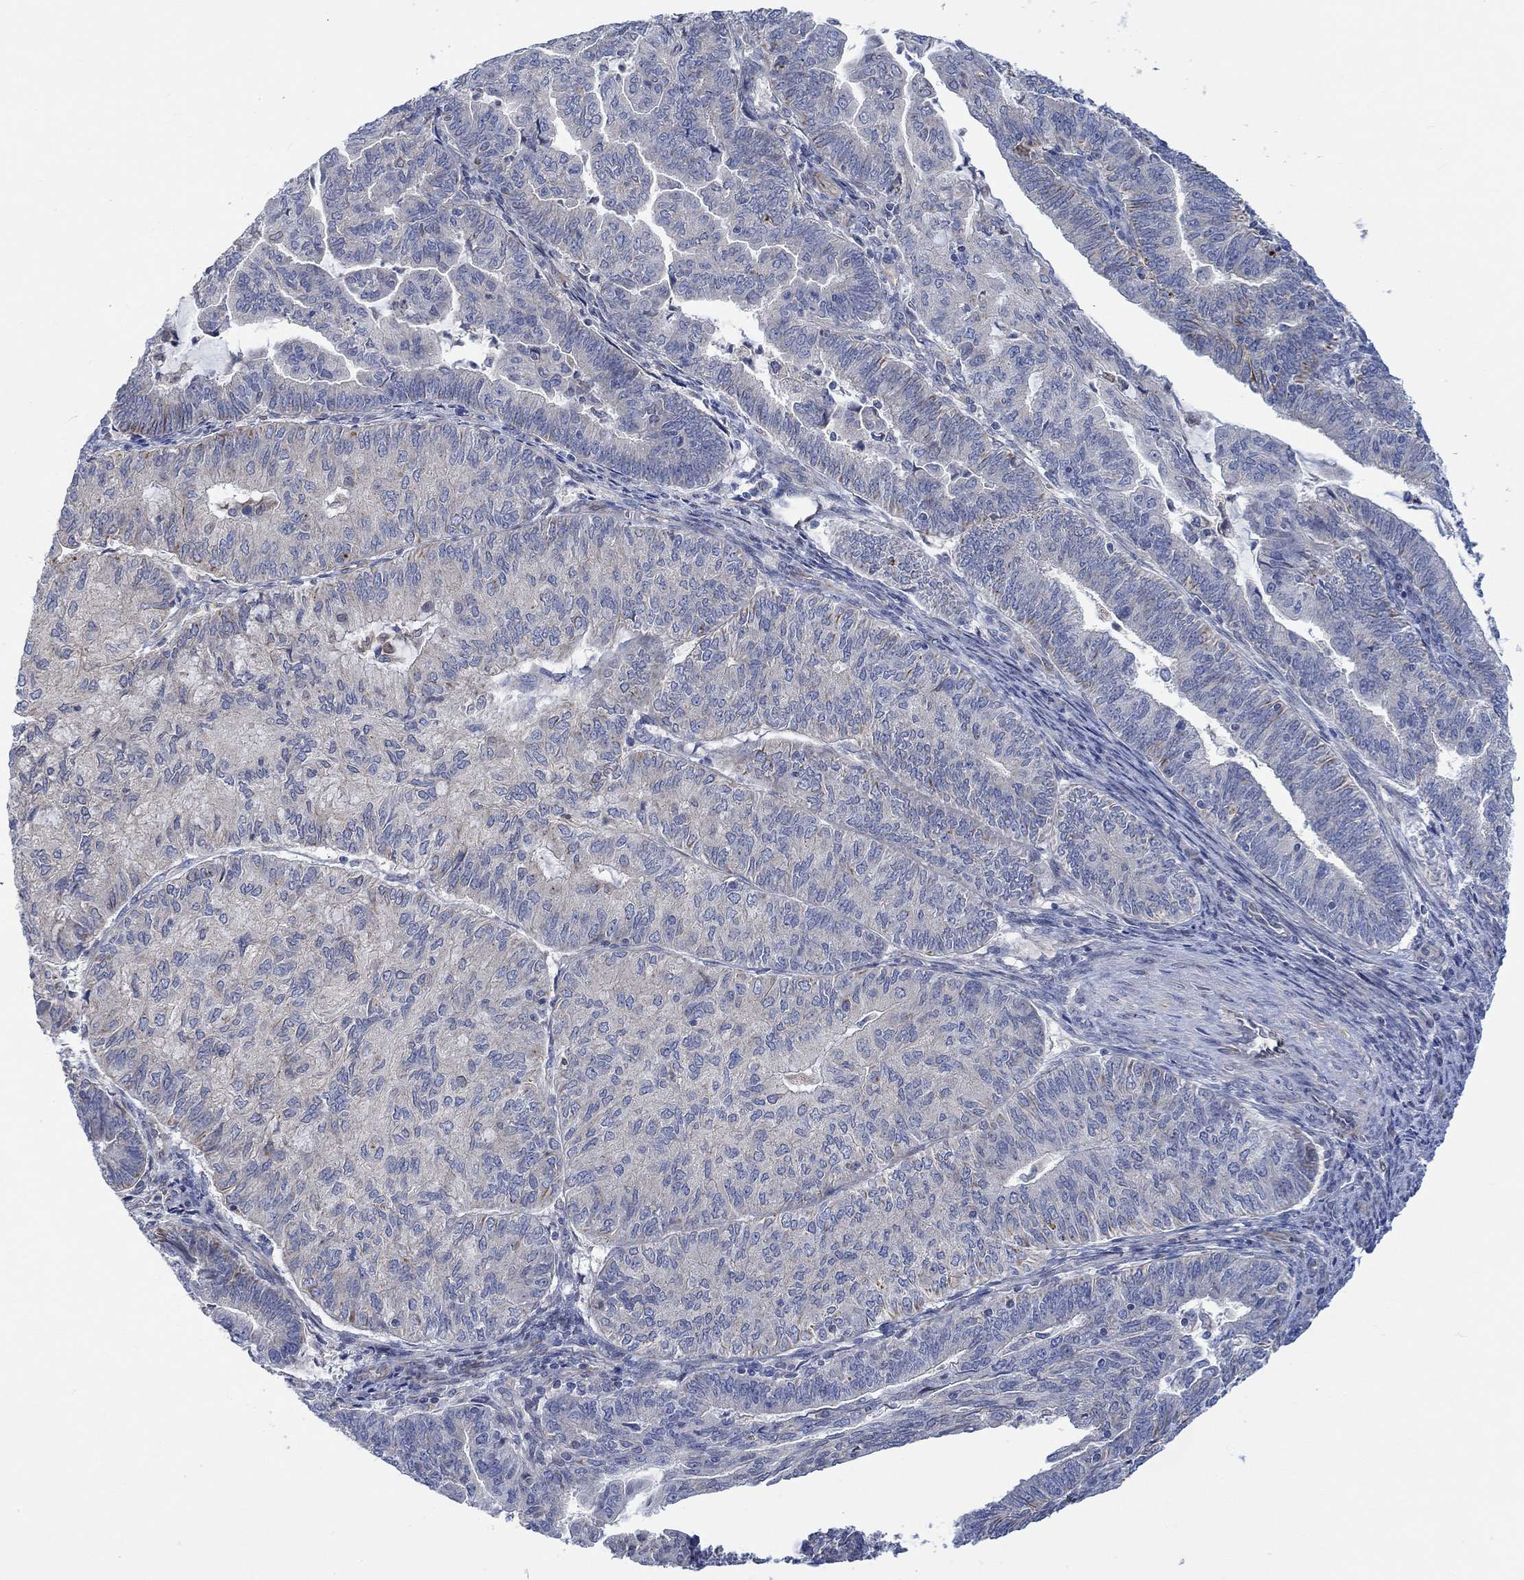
{"staining": {"intensity": "negative", "quantity": "none", "location": "none"}, "tissue": "endometrial cancer", "cell_type": "Tumor cells", "image_type": "cancer", "snomed": [{"axis": "morphology", "description": "Adenocarcinoma, NOS"}, {"axis": "topography", "description": "Endometrium"}], "caption": "Tumor cells show no significant staining in adenocarcinoma (endometrial).", "gene": "CAMK1D", "patient": {"sex": "female", "age": 82}}